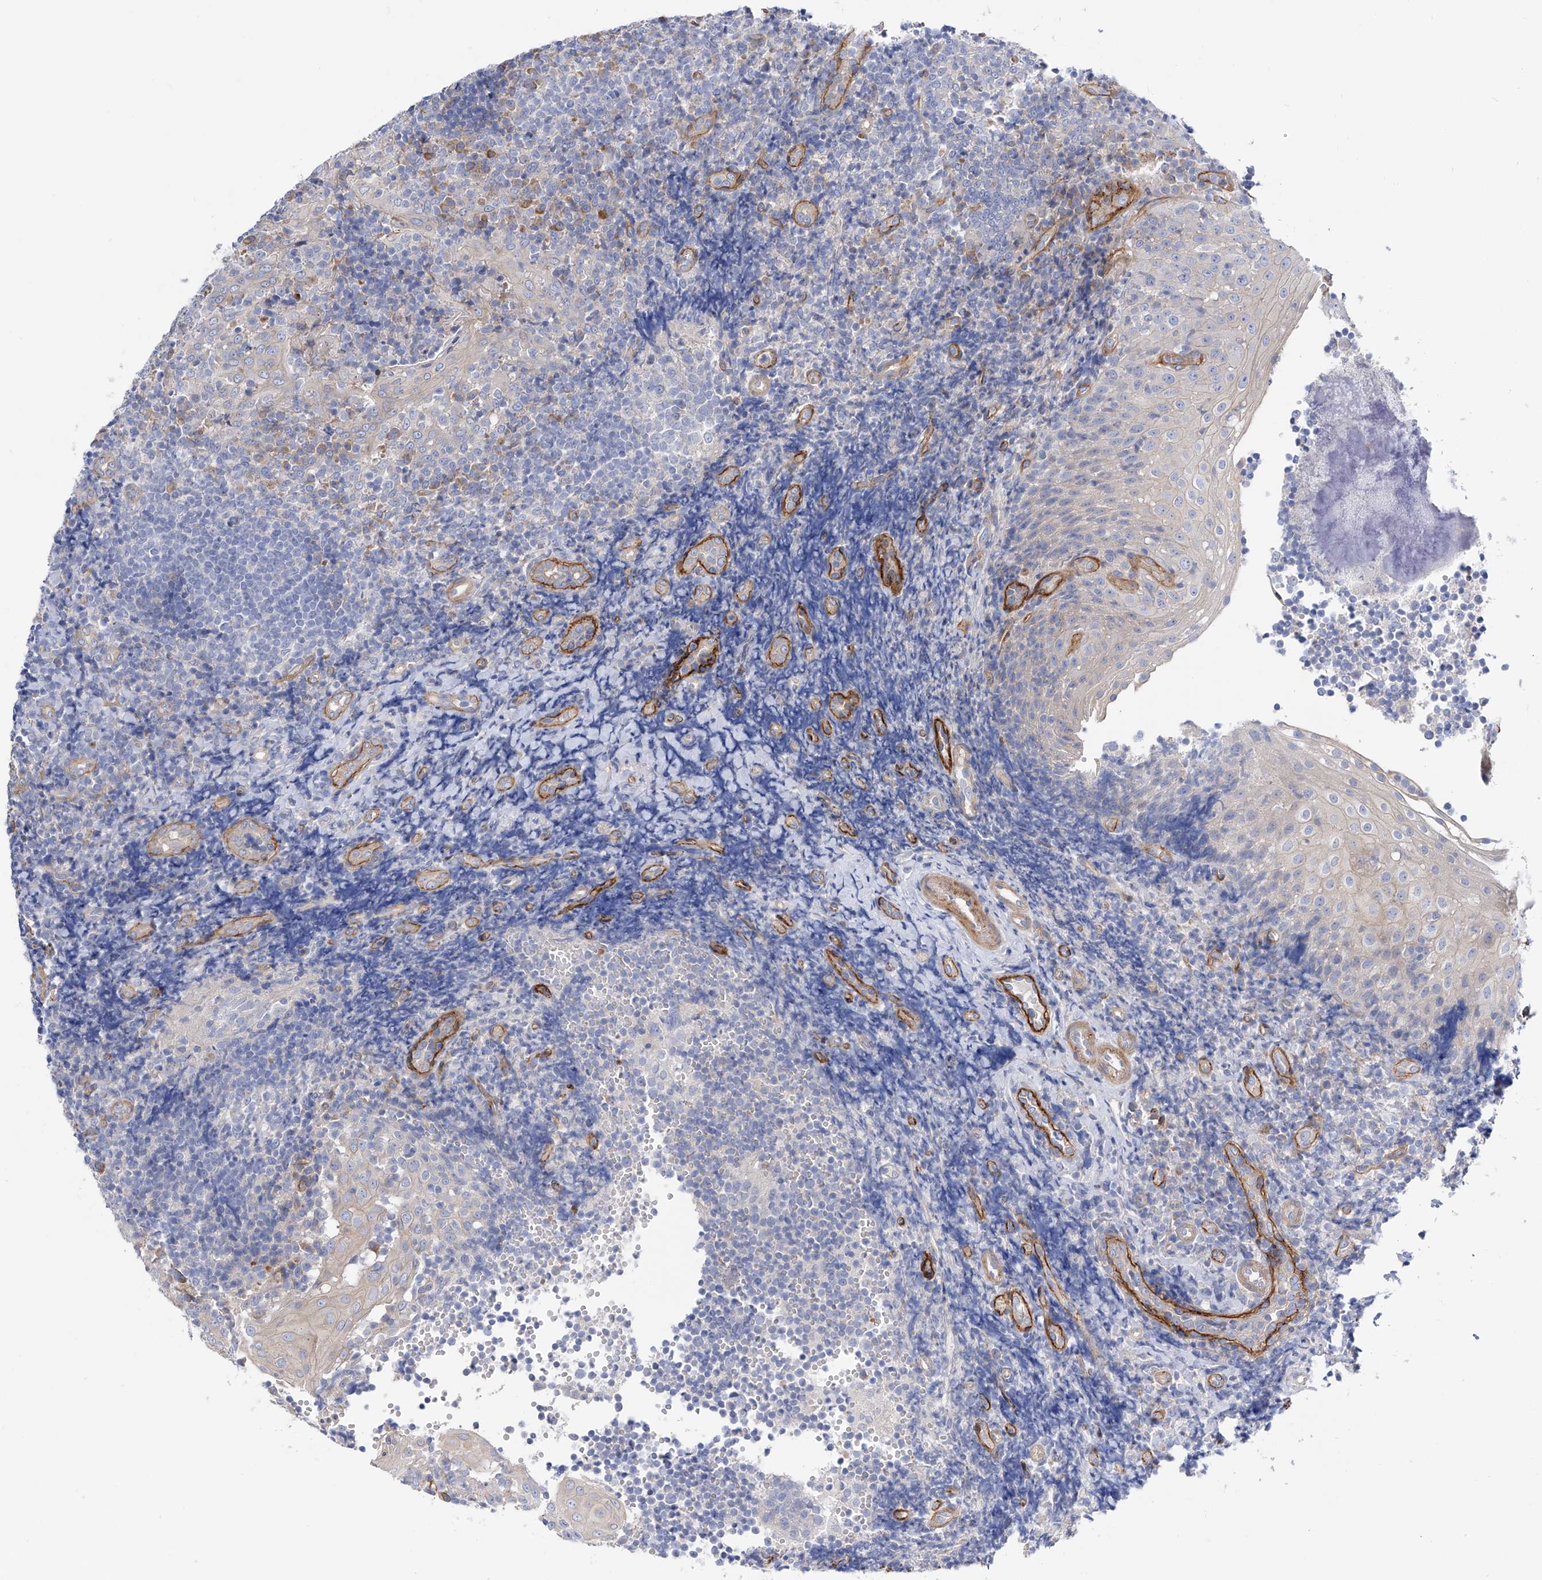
{"staining": {"intensity": "negative", "quantity": "none", "location": "none"}, "tissue": "tonsil", "cell_type": "Germinal center cells", "image_type": "normal", "snomed": [{"axis": "morphology", "description": "Normal tissue, NOS"}, {"axis": "topography", "description": "Tonsil"}], "caption": "Immunohistochemistry image of normal tonsil: human tonsil stained with DAB (3,3'-diaminobenzidine) demonstrates no significant protein expression in germinal center cells.", "gene": "LCA5", "patient": {"sex": "female", "age": 40}}